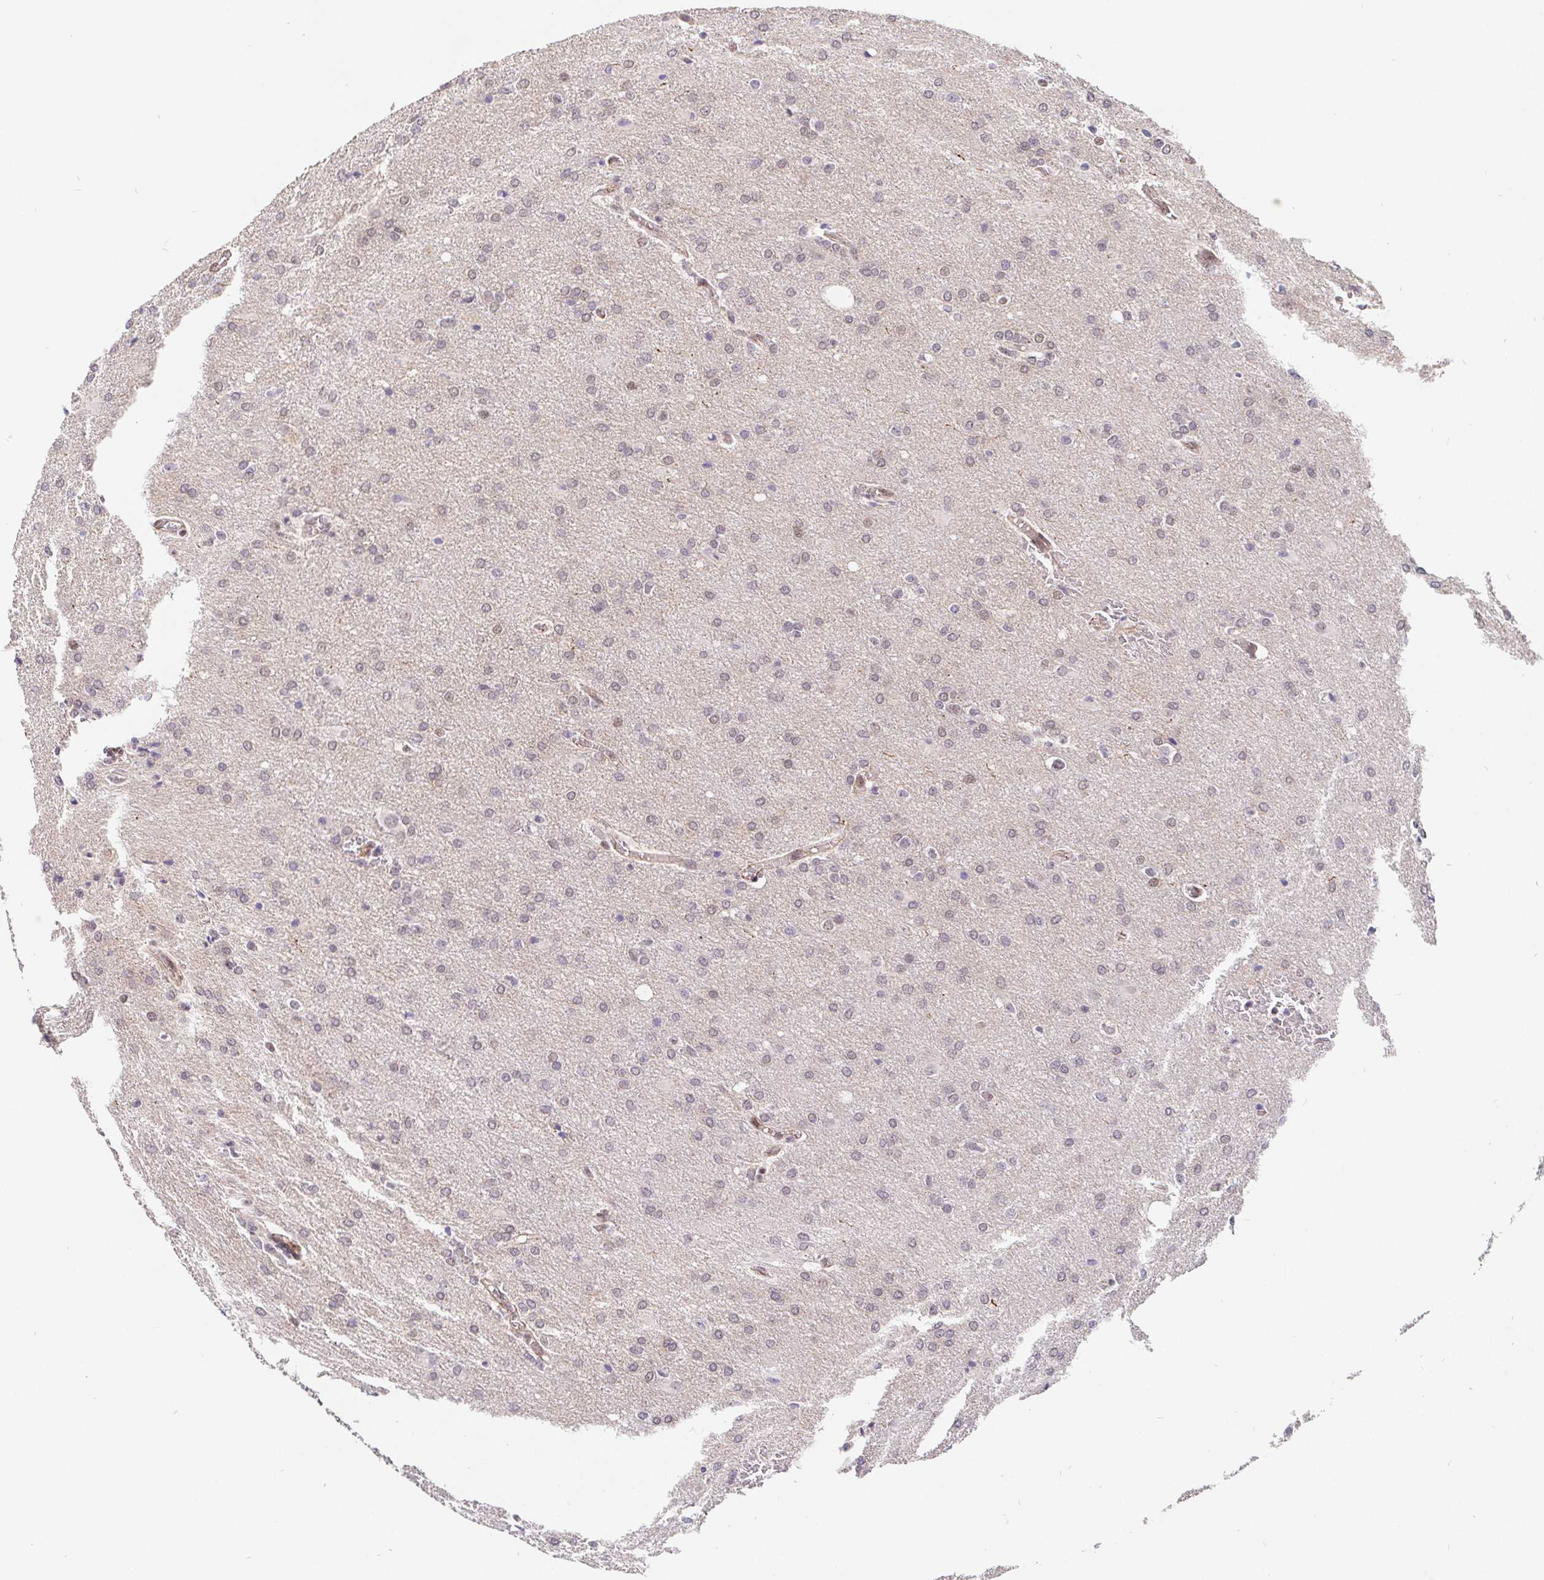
{"staining": {"intensity": "weak", "quantity": "<25%", "location": "nuclear"}, "tissue": "glioma", "cell_type": "Tumor cells", "image_type": "cancer", "snomed": [{"axis": "morphology", "description": "Glioma, malignant, High grade"}, {"axis": "topography", "description": "Brain"}], "caption": "Immunohistochemistry of human glioma demonstrates no expression in tumor cells.", "gene": "POU2F1", "patient": {"sex": "male", "age": 68}}